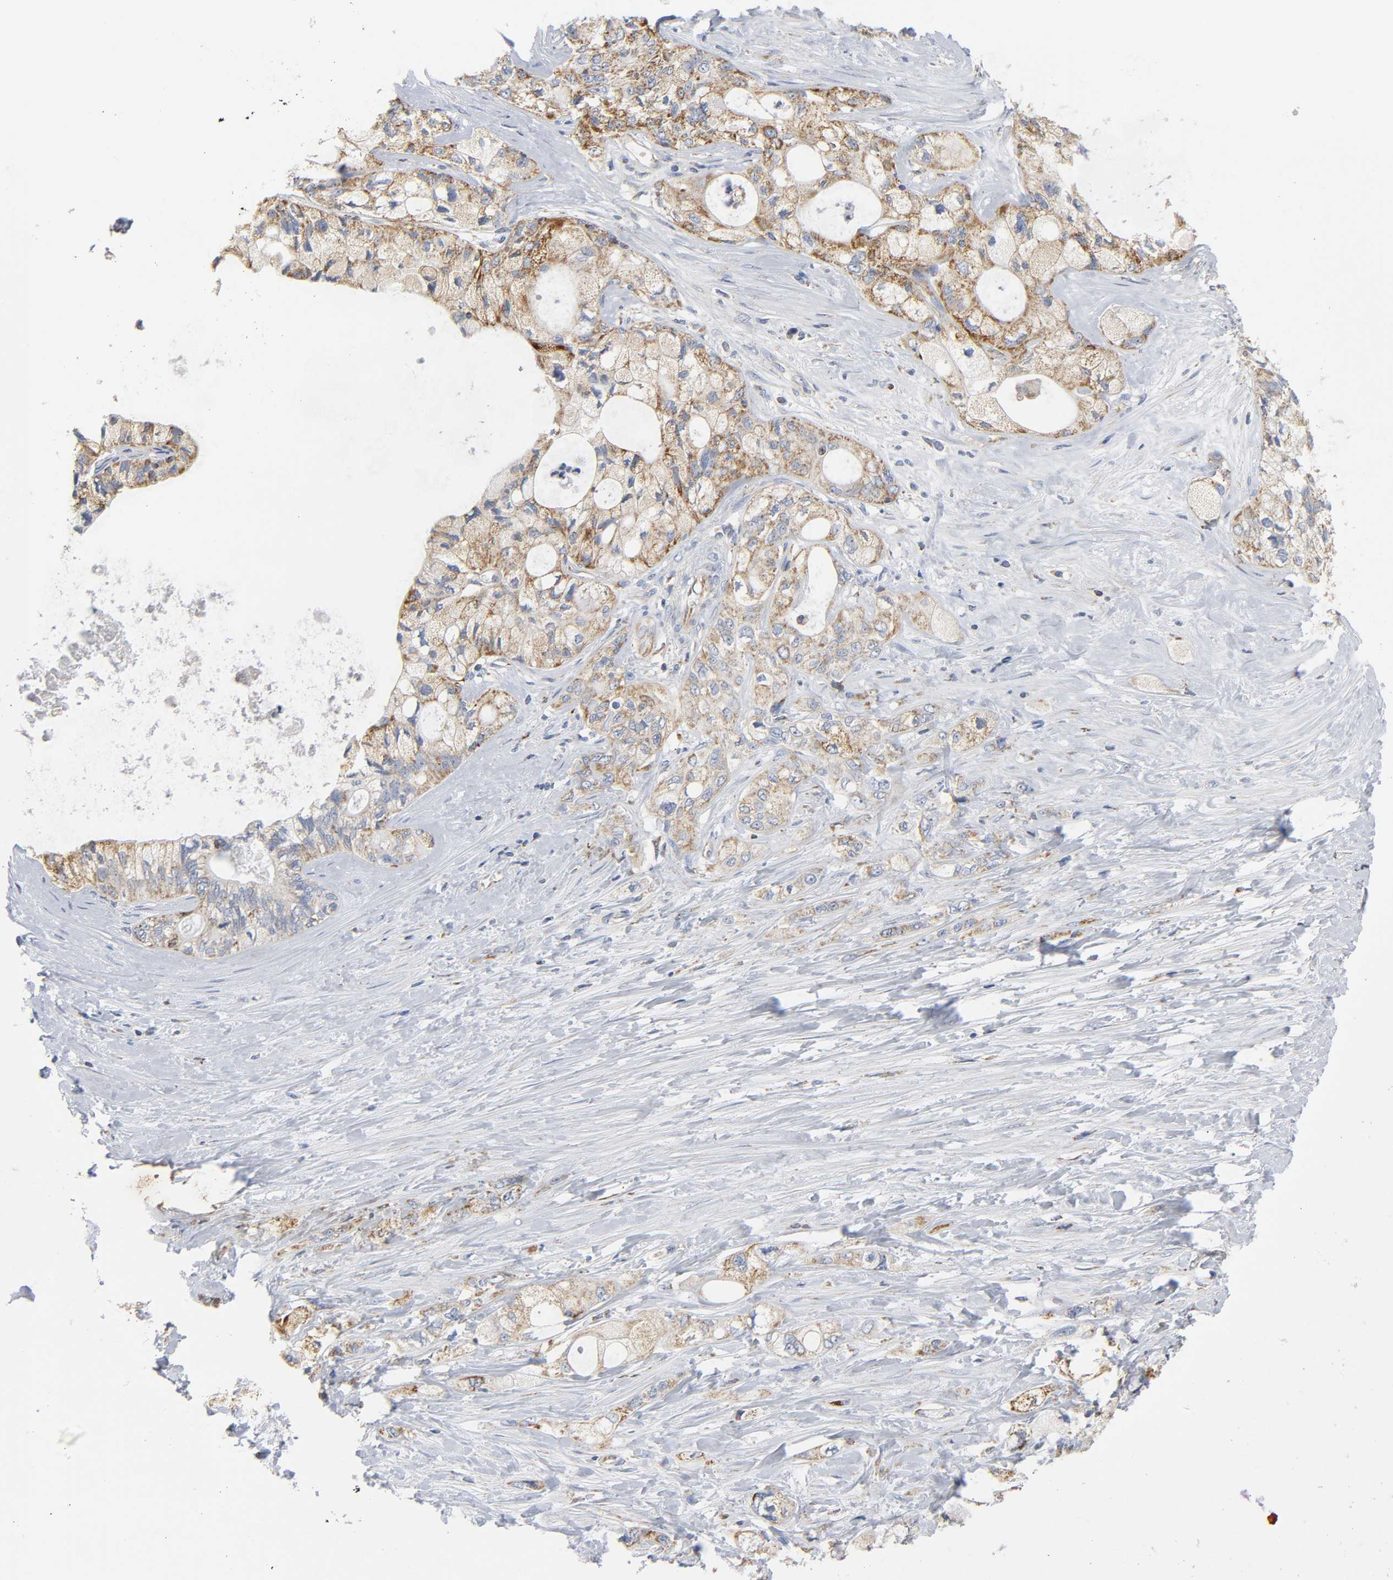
{"staining": {"intensity": "moderate", "quantity": ">75%", "location": "cytoplasmic/membranous"}, "tissue": "pancreatic cancer", "cell_type": "Tumor cells", "image_type": "cancer", "snomed": [{"axis": "morphology", "description": "Adenocarcinoma, NOS"}, {"axis": "topography", "description": "Pancreas"}], "caption": "DAB (3,3'-diaminobenzidine) immunohistochemical staining of human adenocarcinoma (pancreatic) exhibits moderate cytoplasmic/membranous protein staining in approximately >75% of tumor cells.", "gene": "BAK1", "patient": {"sex": "male", "age": 70}}